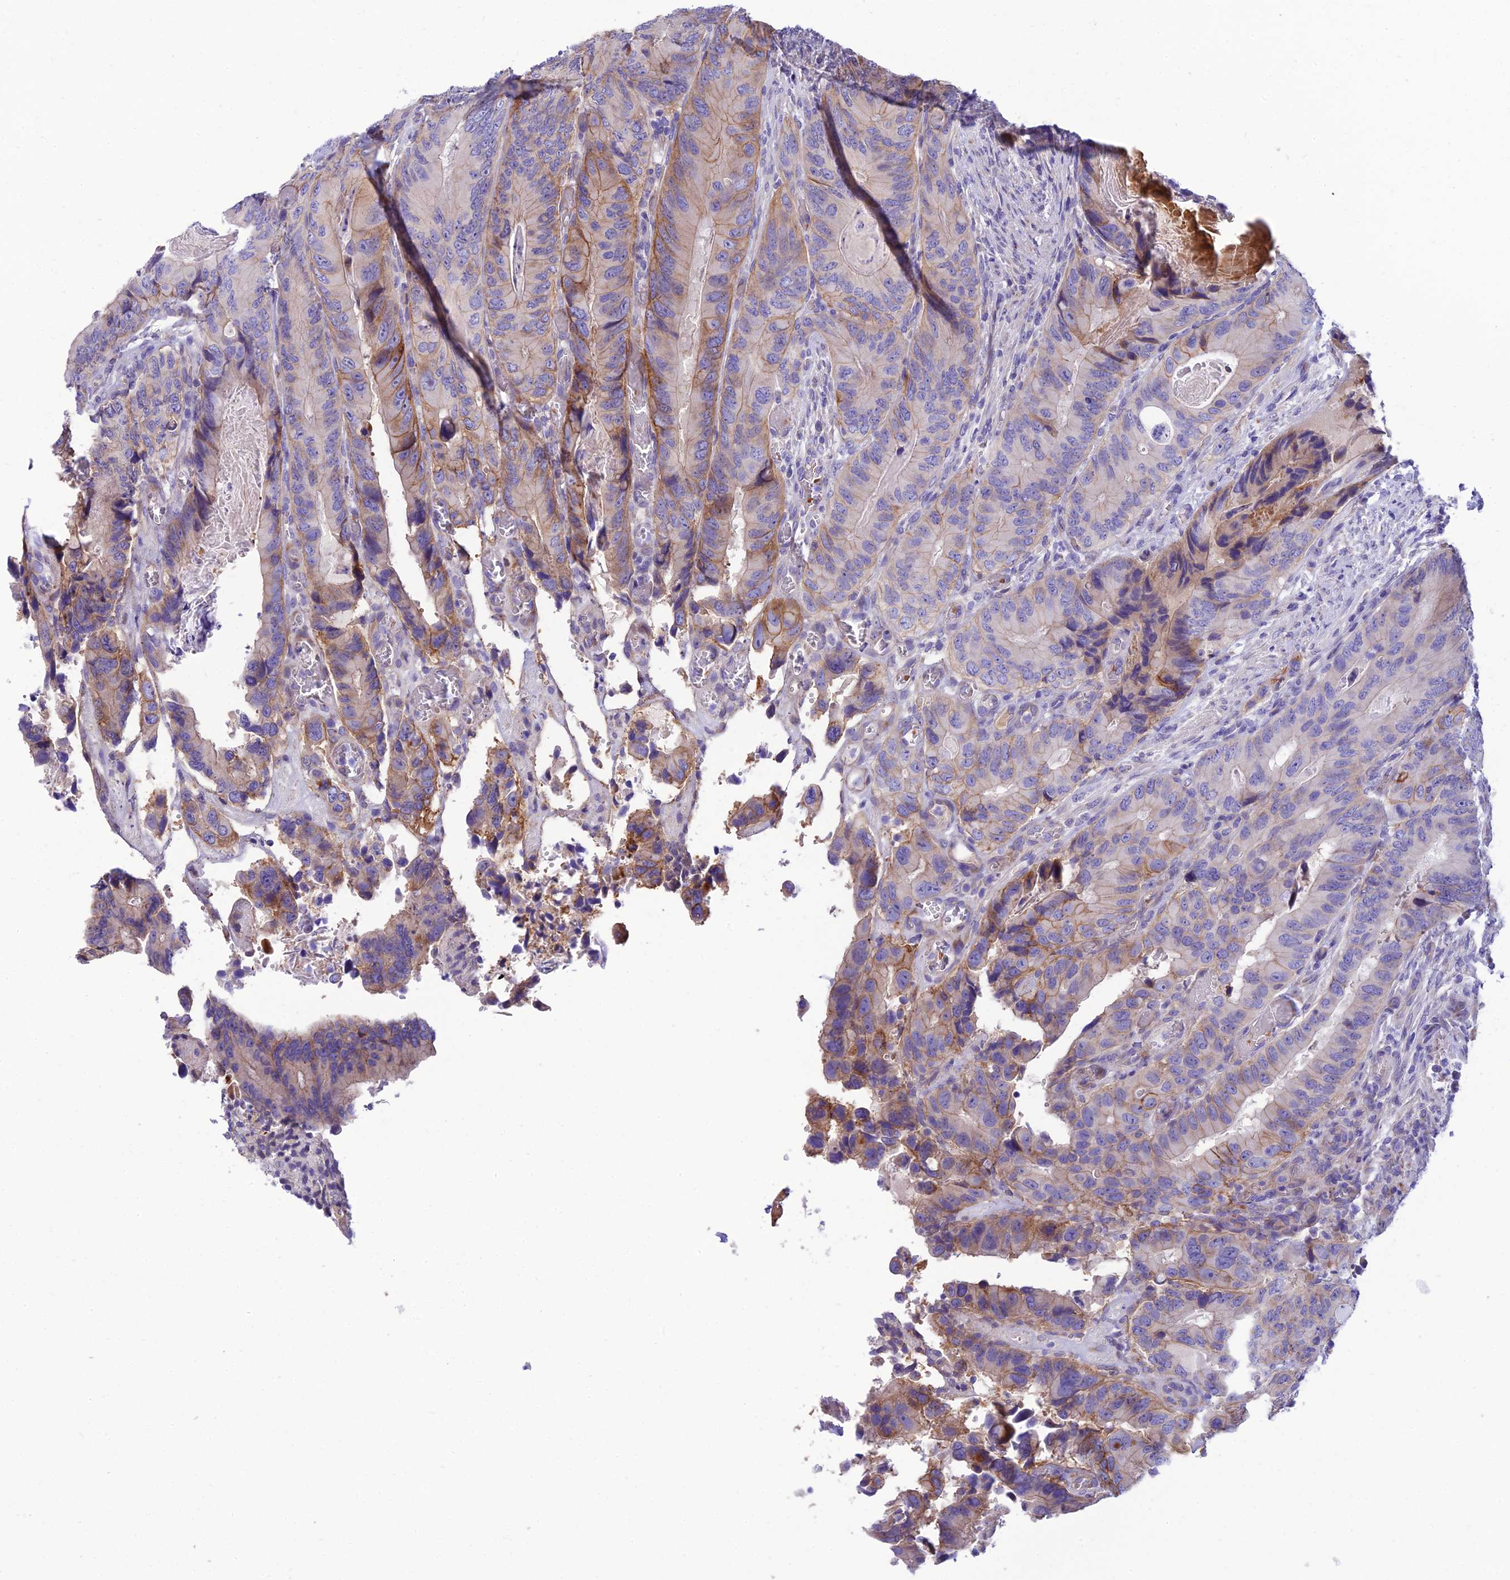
{"staining": {"intensity": "moderate", "quantity": "25%-75%", "location": "cytoplasmic/membranous"}, "tissue": "colorectal cancer", "cell_type": "Tumor cells", "image_type": "cancer", "snomed": [{"axis": "morphology", "description": "Adenocarcinoma, NOS"}, {"axis": "topography", "description": "Colon"}], "caption": "Colorectal adenocarcinoma was stained to show a protein in brown. There is medium levels of moderate cytoplasmic/membranous staining in about 25%-75% of tumor cells. (brown staining indicates protein expression, while blue staining denotes nuclei).", "gene": "CCDC157", "patient": {"sex": "male", "age": 84}}